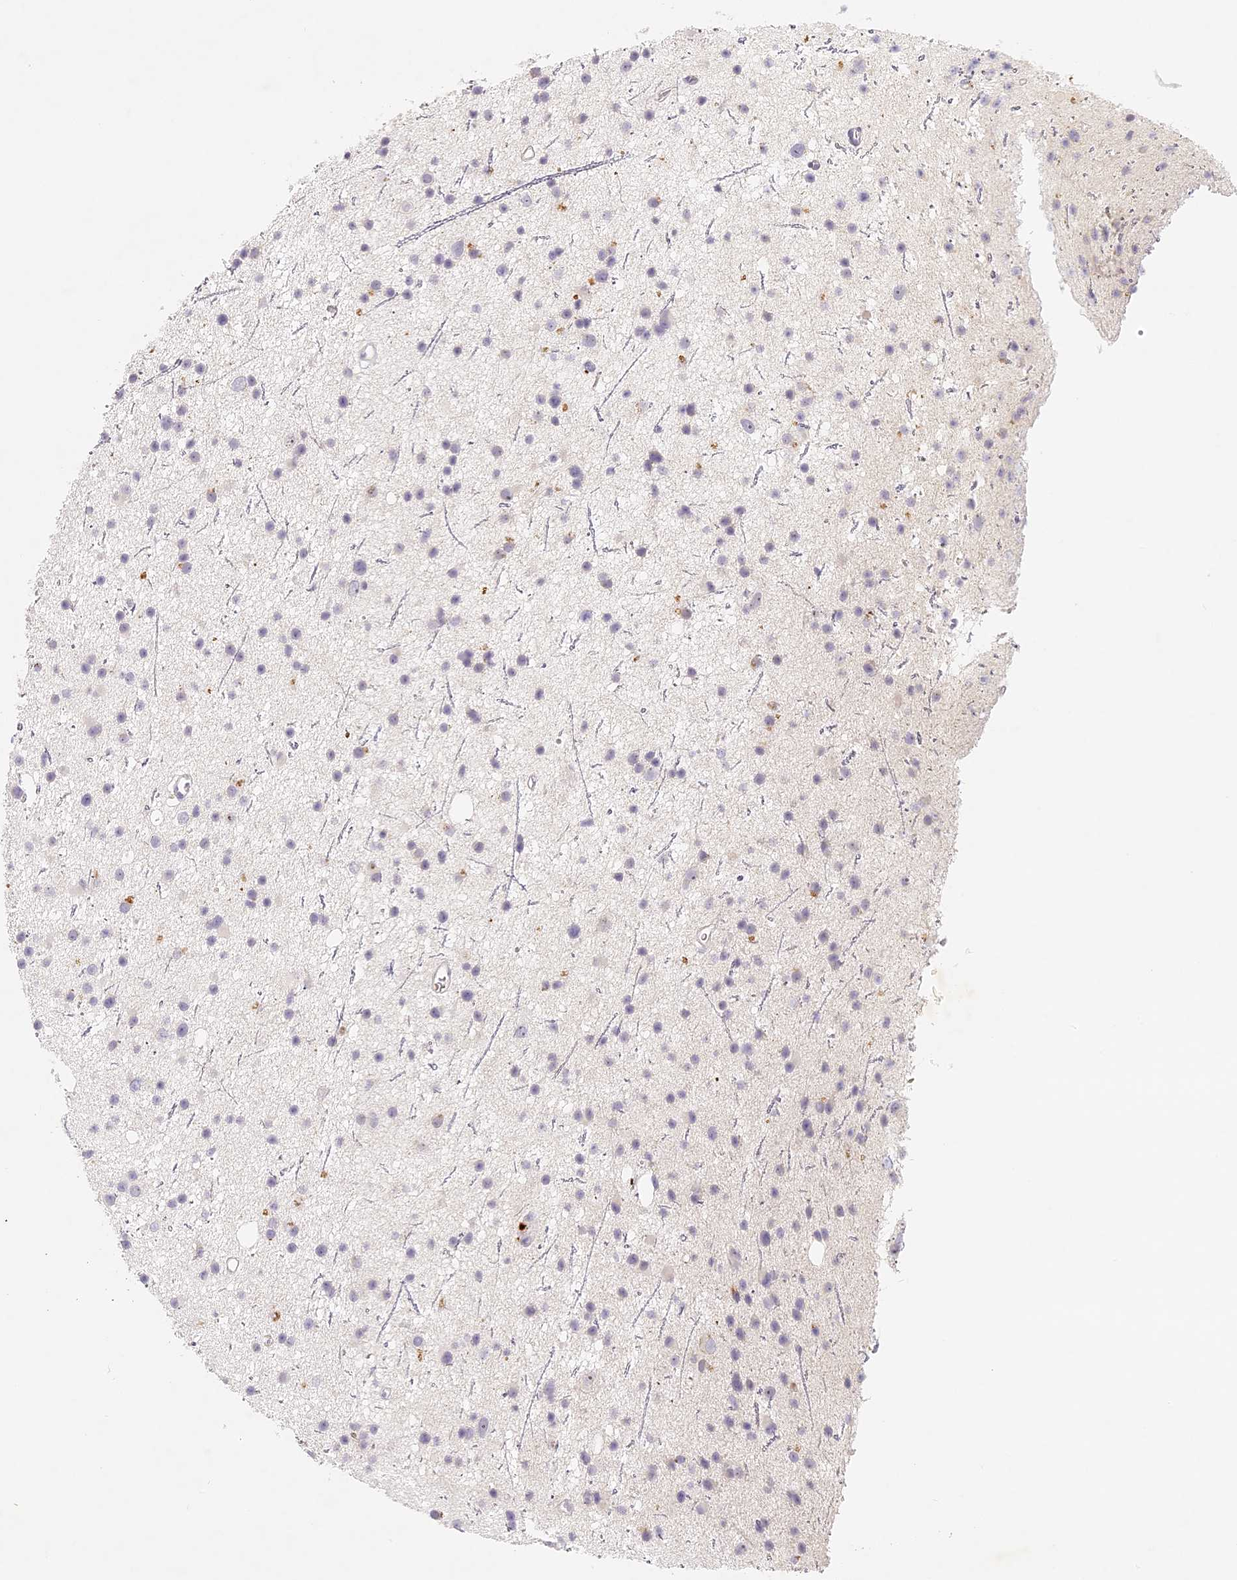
{"staining": {"intensity": "negative", "quantity": "none", "location": "none"}, "tissue": "glioma", "cell_type": "Tumor cells", "image_type": "cancer", "snomed": [{"axis": "morphology", "description": "Glioma, malignant, Low grade"}, {"axis": "topography", "description": "Cerebral cortex"}], "caption": "This is an IHC micrograph of glioma. There is no staining in tumor cells.", "gene": "ELL3", "patient": {"sex": "female", "age": 39}}